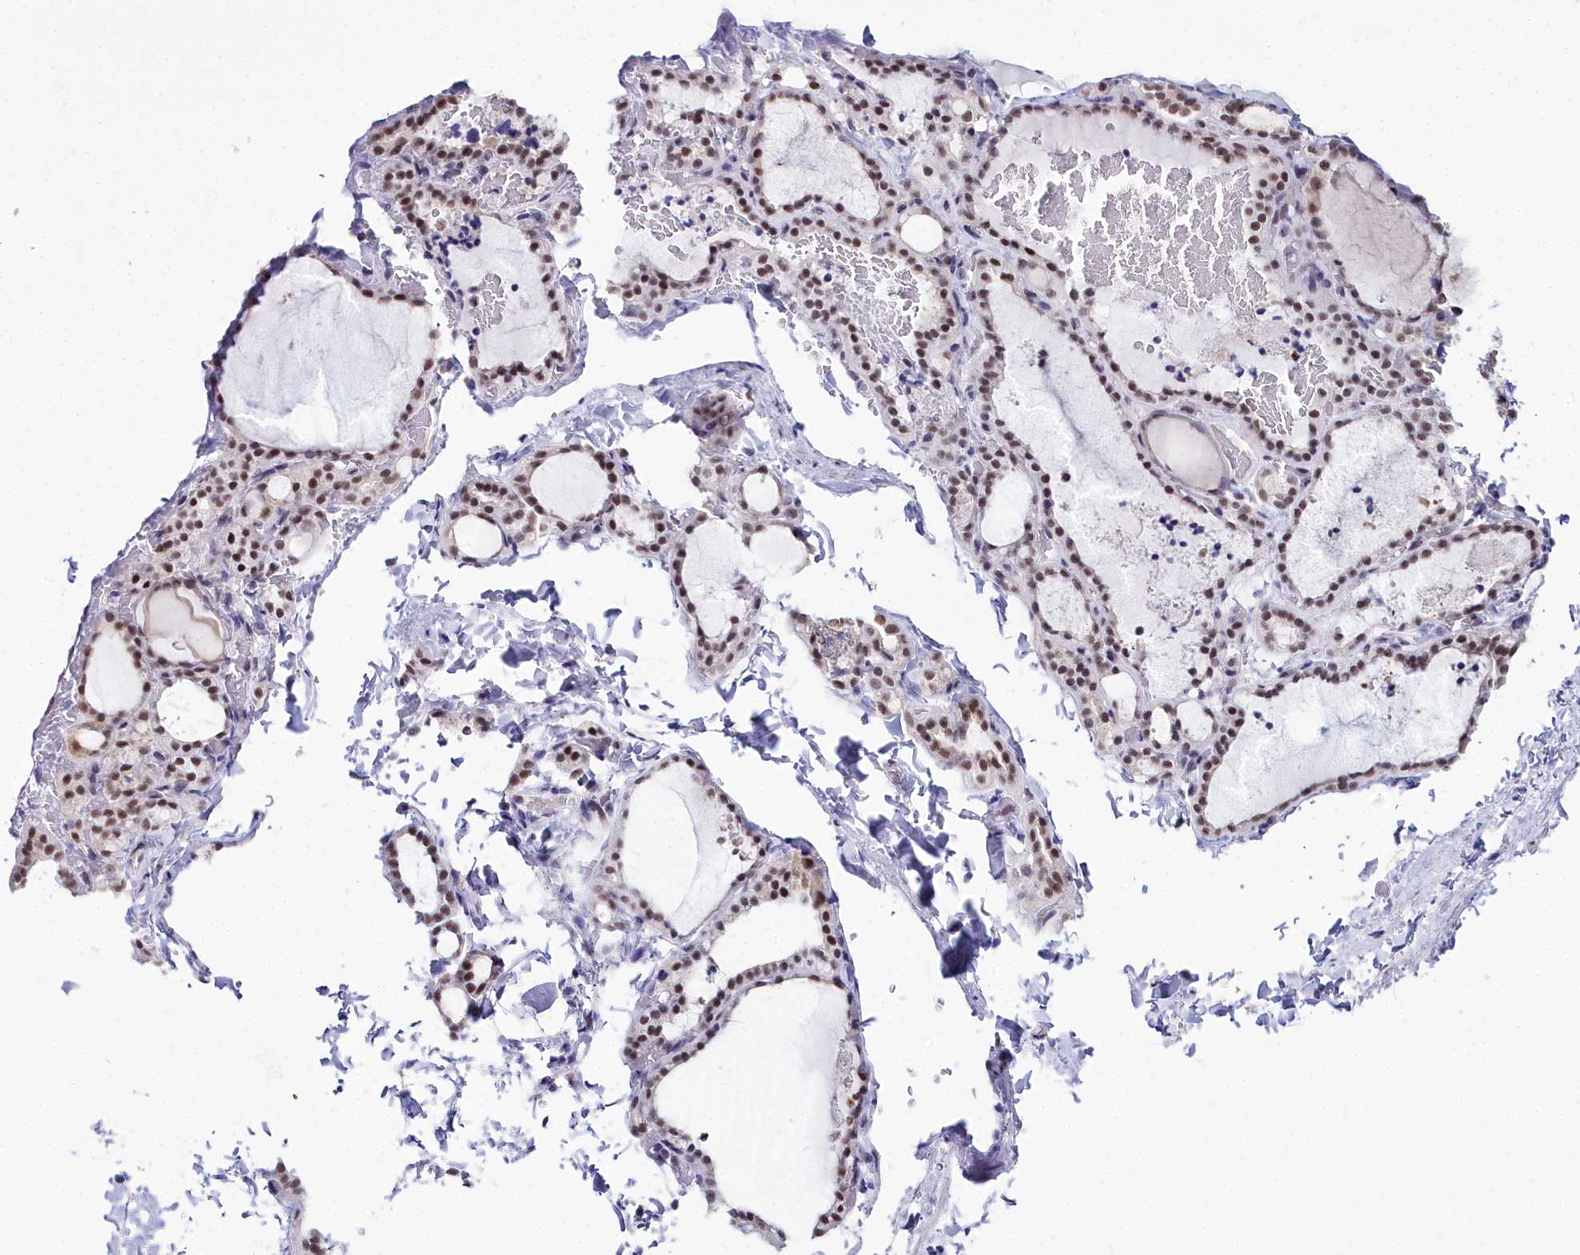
{"staining": {"intensity": "moderate", "quantity": ">75%", "location": "nuclear"}, "tissue": "thyroid gland", "cell_type": "Glandular cells", "image_type": "normal", "snomed": [{"axis": "morphology", "description": "Normal tissue, NOS"}, {"axis": "topography", "description": "Thyroid gland"}], "caption": "Protein expression analysis of benign thyroid gland exhibits moderate nuclear expression in about >75% of glandular cells.", "gene": "RBM12", "patient": {"sex": "female", "age": 22}}